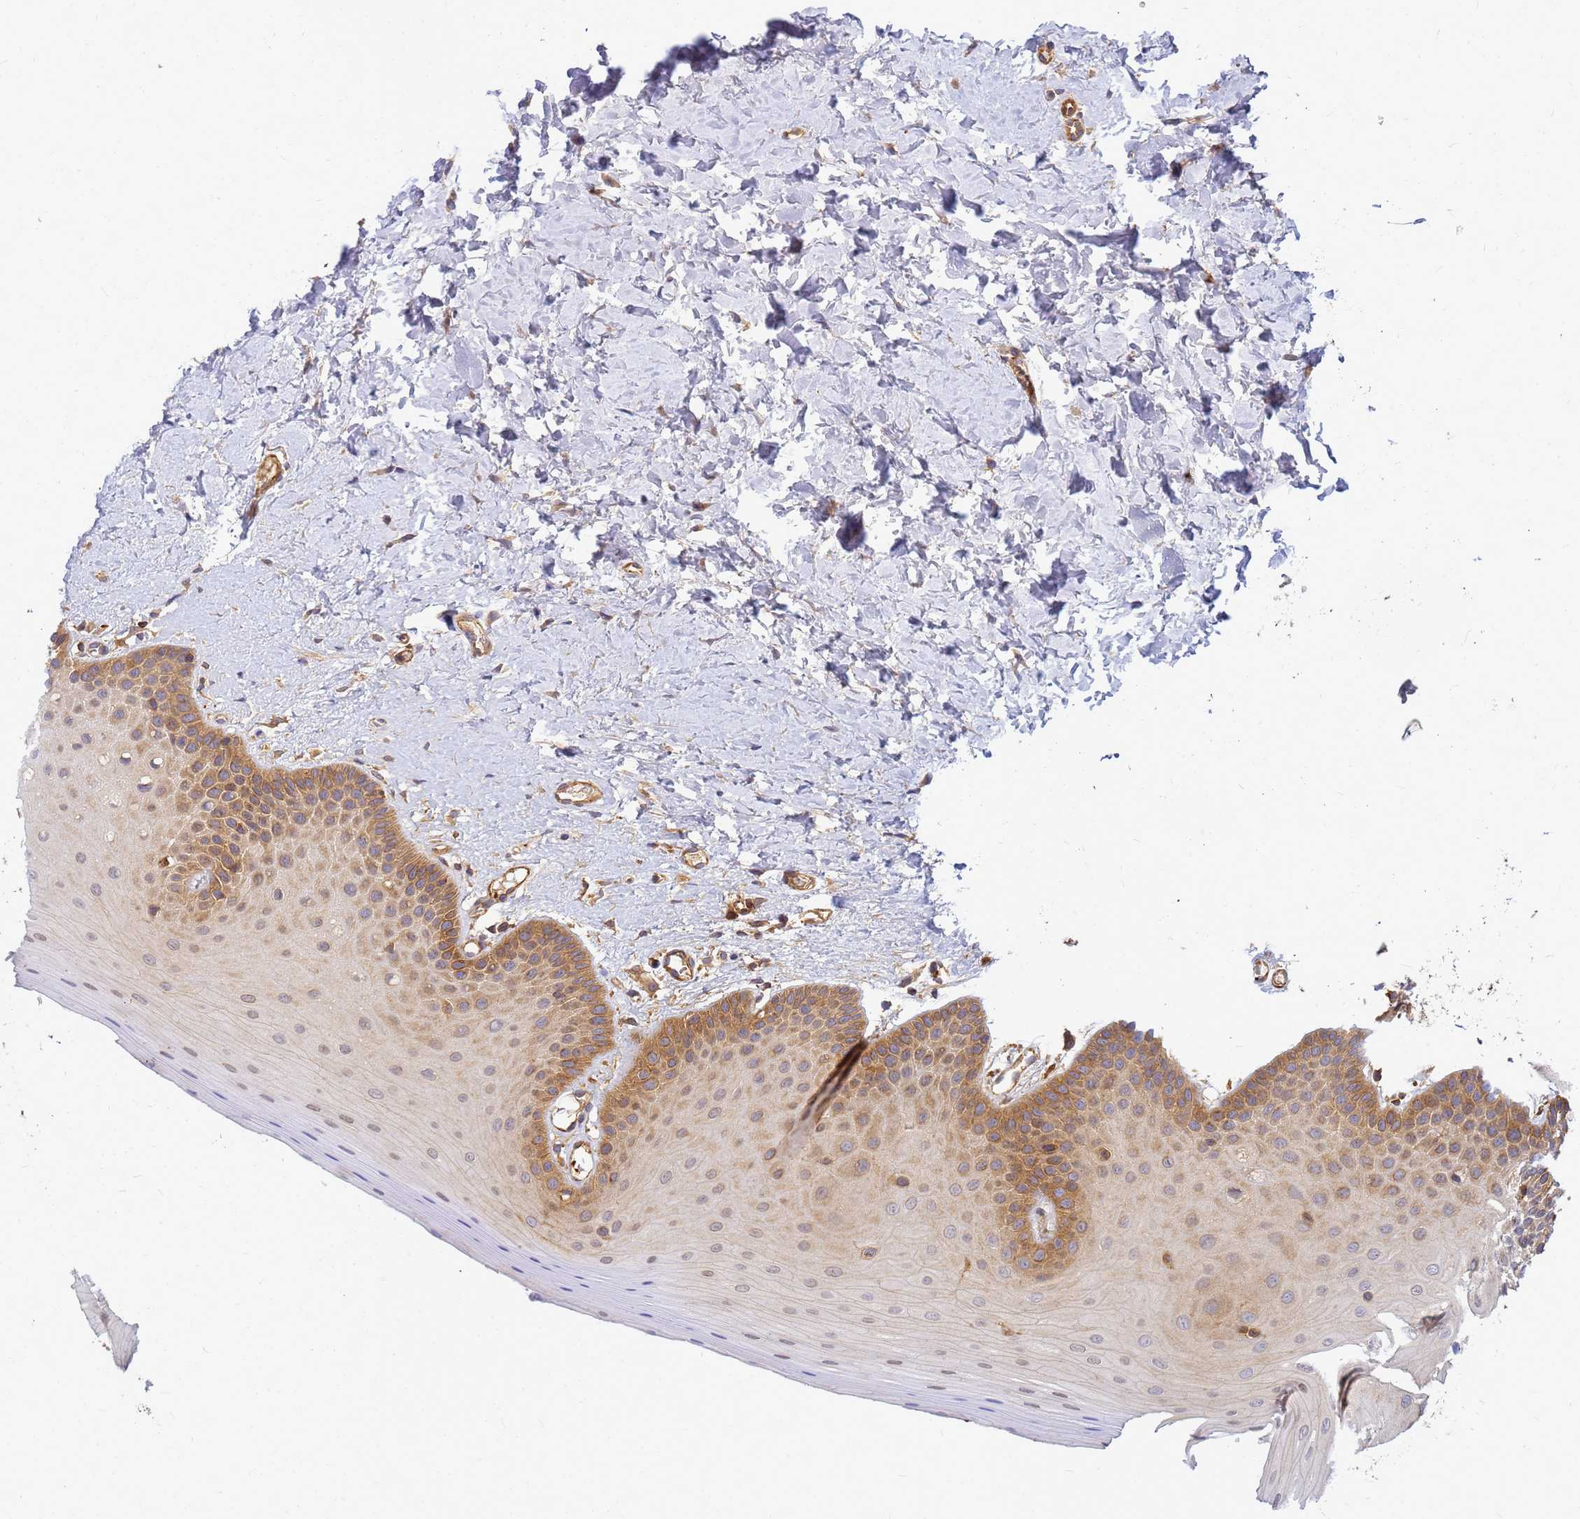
{"staining": {"intensity": "moderate", "quantity": ">75%", "location": "cytoplasmic/membranous"}, "tissue": "oral mucosa", "cell_type": "Squamous epithelial cells", "image_type": "normal", "snomed": [{"axis": "morphology", "description": "Normal tissue, NOS"}, {"axis": "topography", "description": "Oral tissue"}], "caption": "Oral mucosa stained with IHC displays moderate cytoplasmic/membranous expression in about >75% of squamous epithelial cells.", "gene": "C2CD5", "patient": {"sex": "female", "age": 67}}